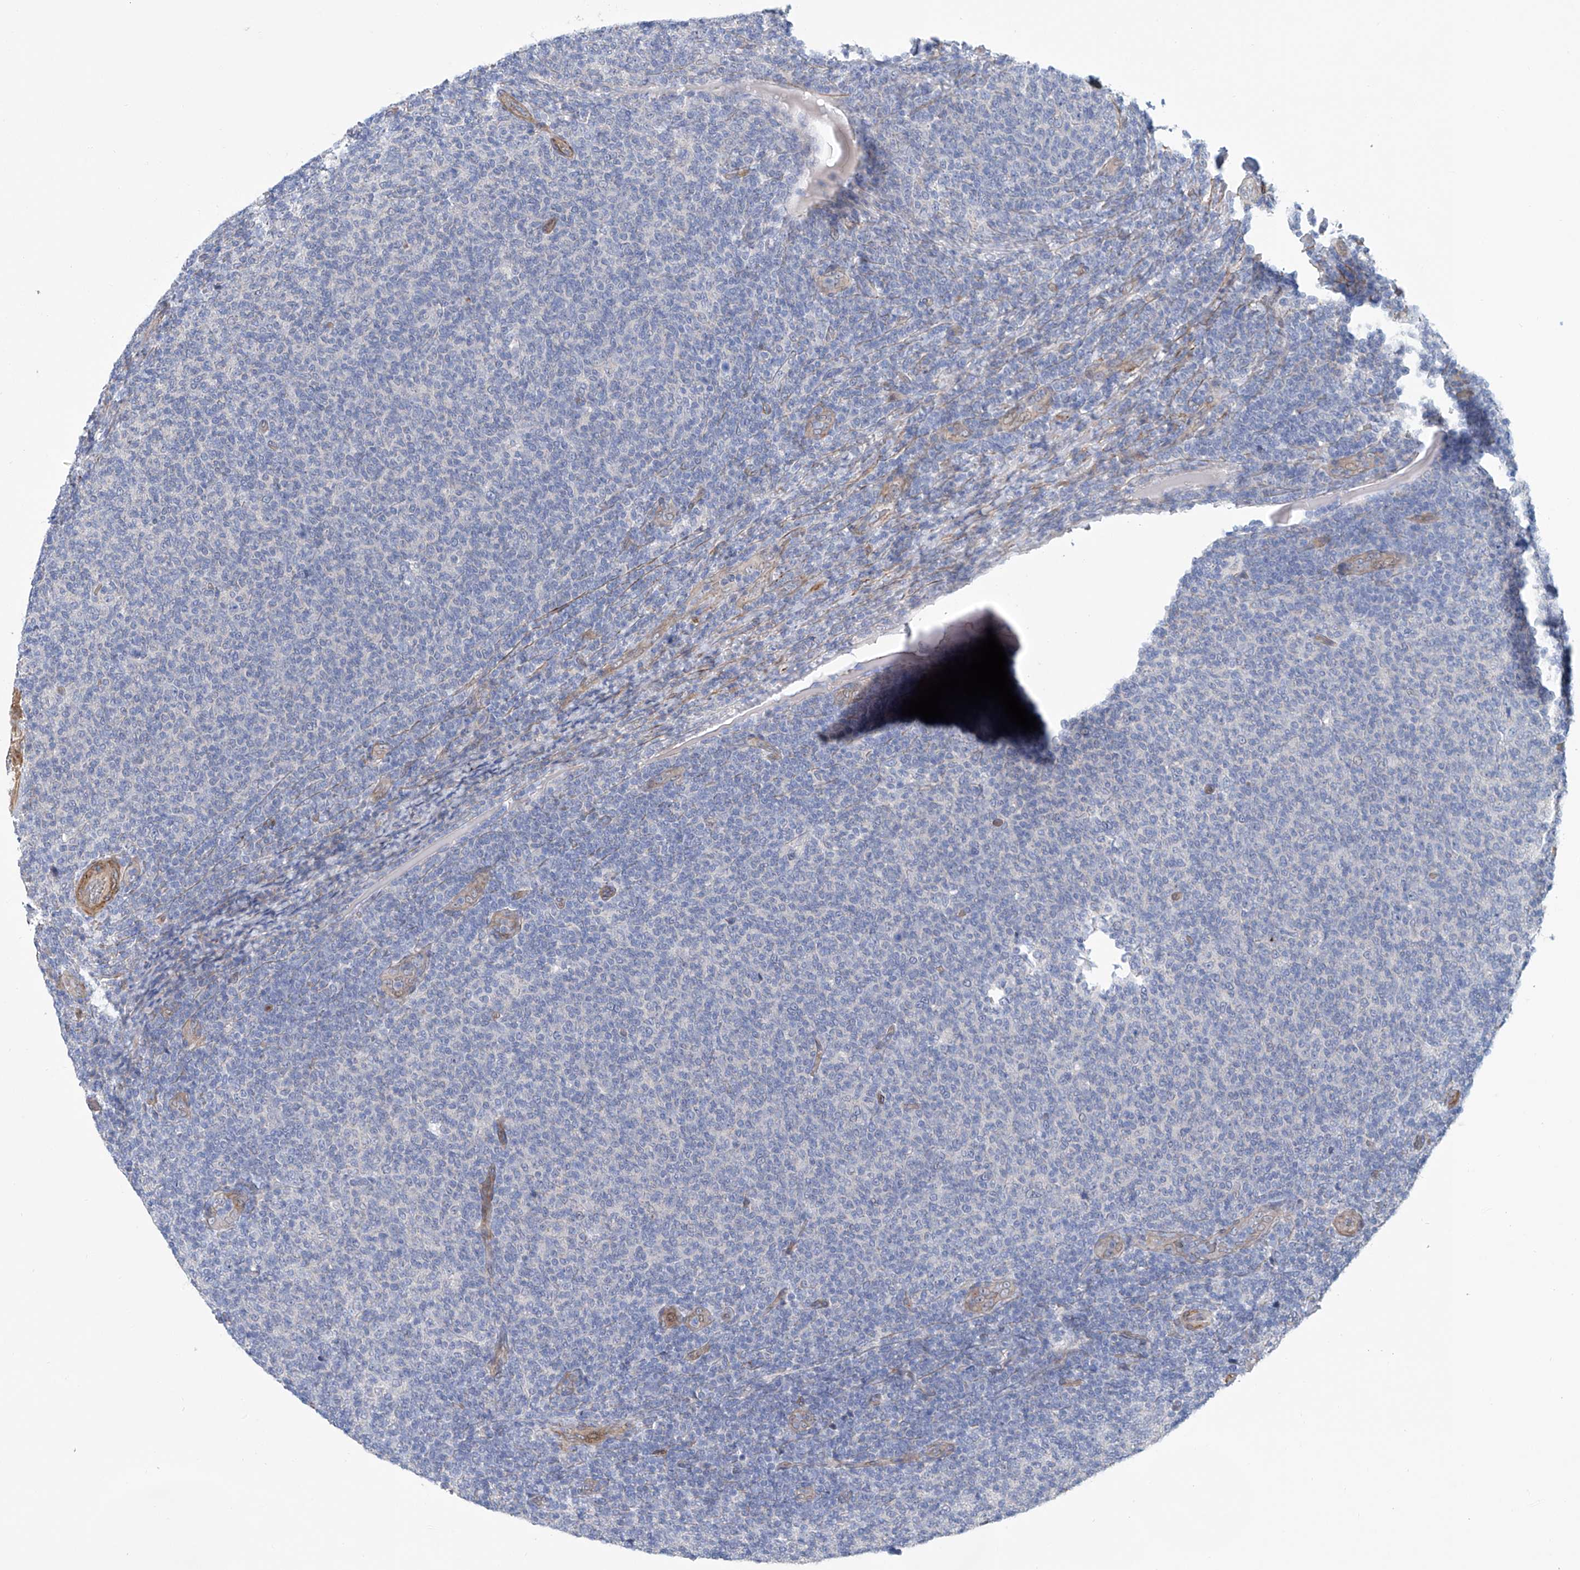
{"staining": {"intensity": "negative", "quantity": "none", "location": "none"}, "tissue": "lymphoma", "cell_type": "Tumor cells", "image_type": "cancer", "snomed": [{"axis": "morphology", "description": "Malignant lymphoma, non-Hodgkin's type, Low grade"}, {"axis": "topography", "description": "Lymph node"}], "caption": "Lymphoma was stained to show a protein in brown. There is no significant positivity in tumor cells. Brightfield microscopy of immunohistochemistry stained with DAB (3,3'-diaminobenzidine) (brown) and hematoxylin (blue), captured at high magnification.", "gene": "TNN", "patient": {"sex": "male", "age": 66}}